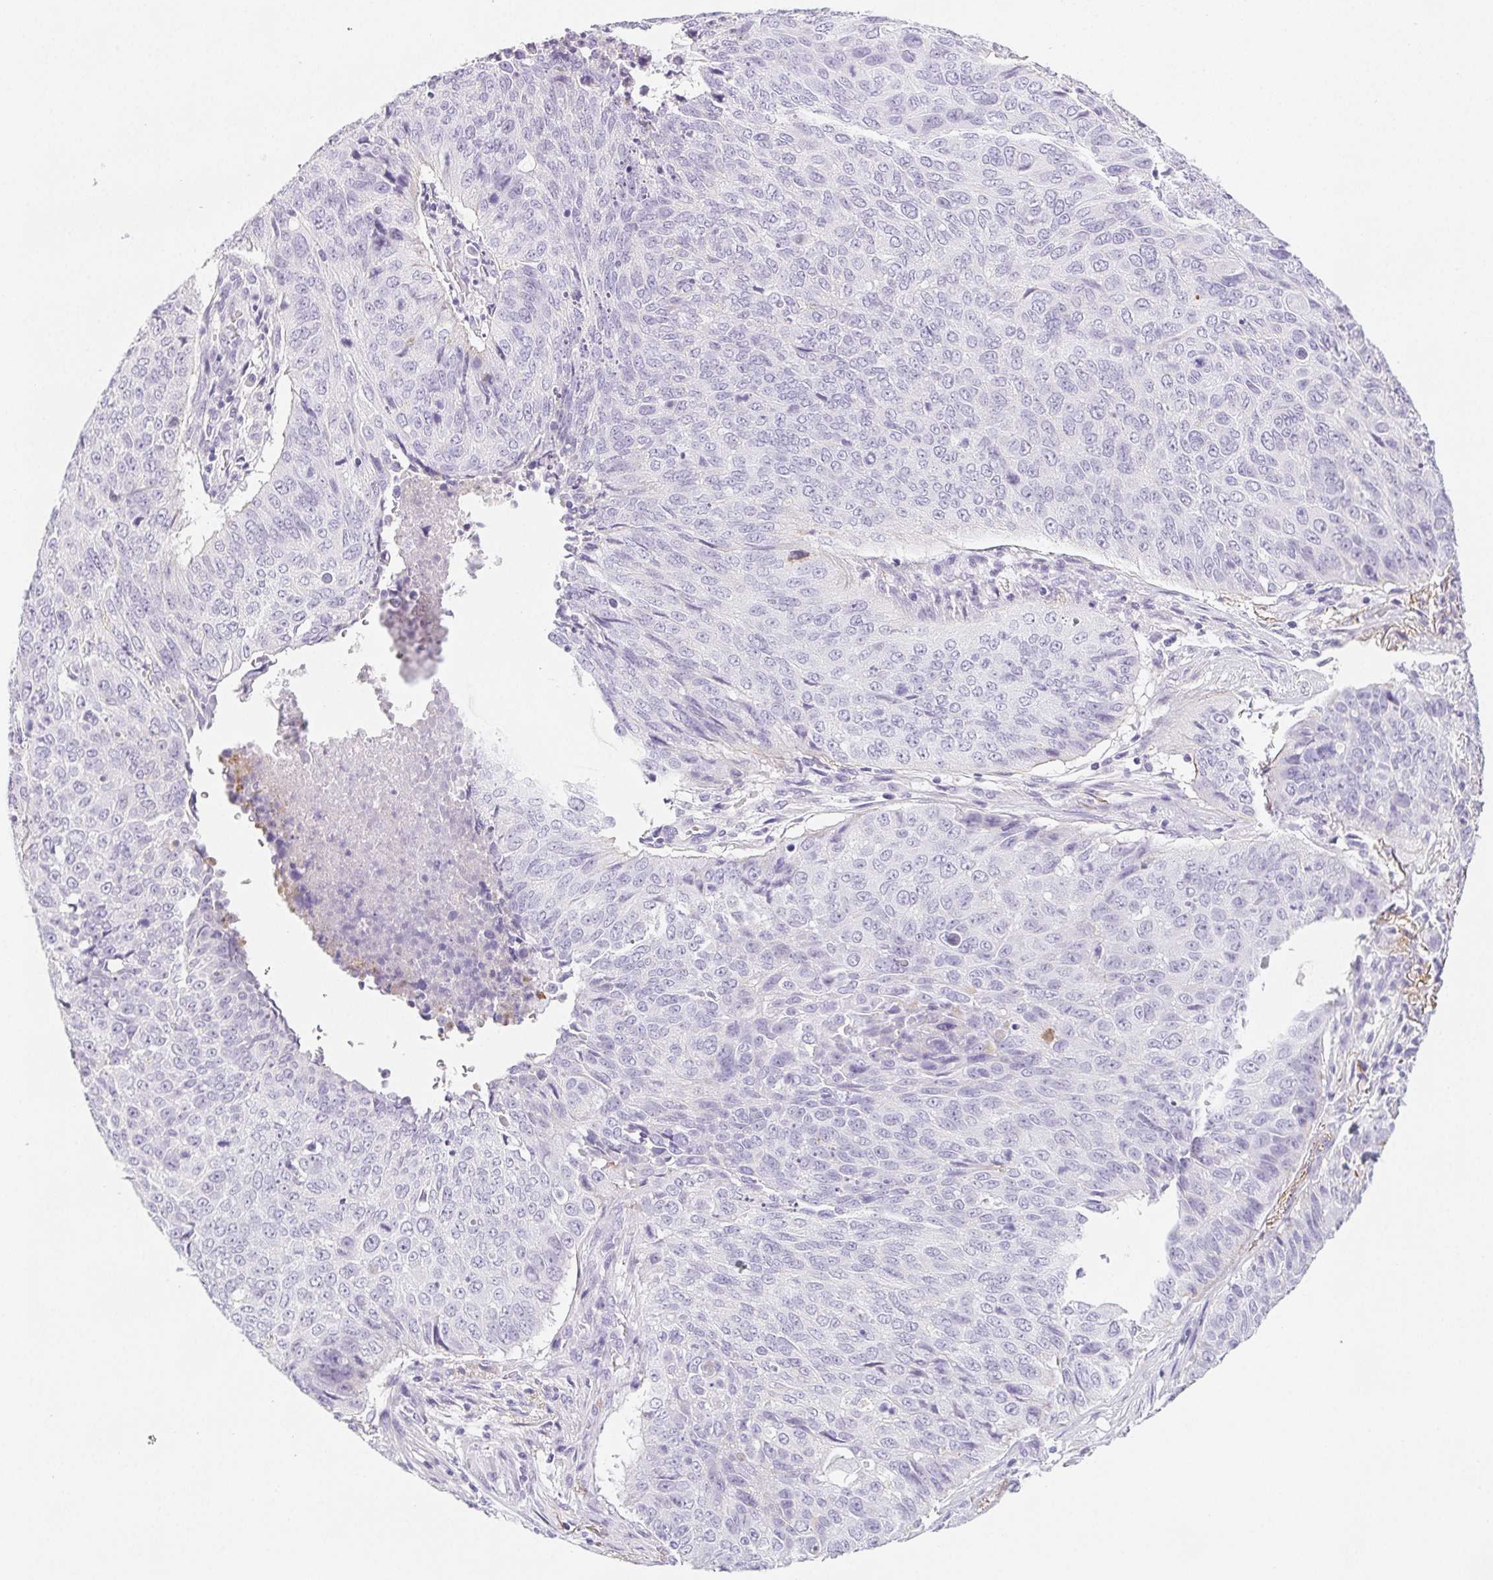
{"staining": {"intensity": "negative", "quantity": "none", "location": "none"}, "tissue": "lung cancer", "cell_type": "Tumor cells", "image_type": "cancer", "snomed": [{"axis": "morphology", "description": "Normal tissue, NOS"}, {"axis": "morphology", "description": "Squamous cell carcinoma, NOS"}, {"axis": "topography", "description": "Bronchus"}, {"axis": "topography", "description": "Lung"}], "caption": "DAB (3,3'-diaminobenzidine) immunohistochemical staining of human lung cancer (squamous cell carcinoma) demonstrates no significant staining in tumor cells. (Stains: DAB (3,3'-diaminobenzidine) immunohistochemistry with hematoxylin counter stain, Microscopy: brightfield microscopy at high magnification).", "gene": "VTN", "patient": {"sex": "male", "age": 64}}